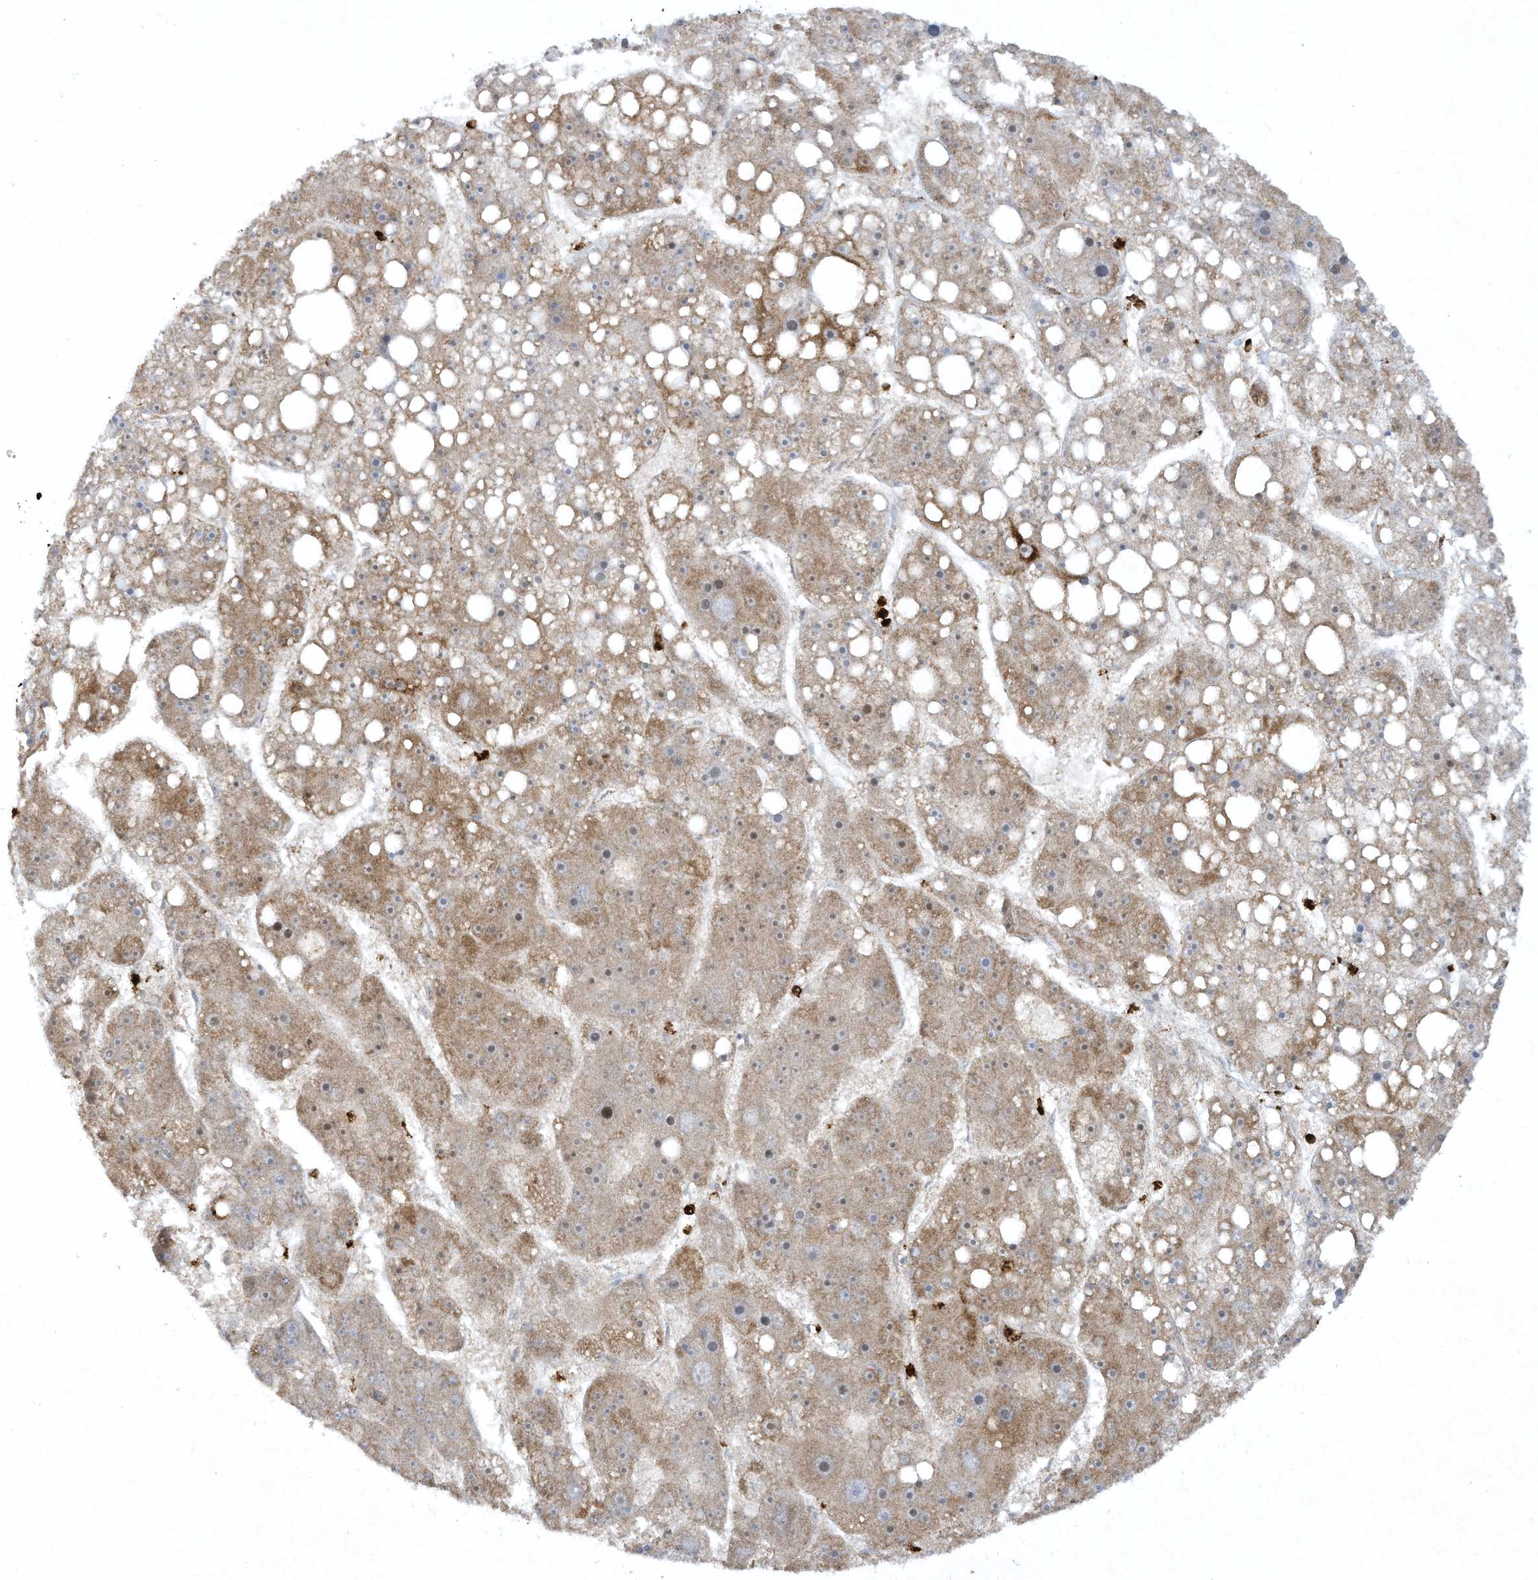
{"staining": {"intensity": "moderate", "quantity": ">75%", "location": "cytoplasmic/membranous"}, "tissue": "liver cancer", "cell_type": "Tumor cells", "image_type": "cancer", "snomed": [{"axis": "morphology", "description": "Carcinoma, Hepatocellular, NOS"}, {"axis": "topography", "description": "Liver"}], "caption": "Hepatocellular carcinoma (liver) was stained to show a protein in brown. There is medium levels of moderate cytoplasmic/membranous positivity in approximately >75% of tumor cells. (Stains: DAB (3,3'-diaminobenzidine) in brown, nuclei in blue, Microscopy: brightfield microscopy at high magnification).", "gene": "CHRNA4", "patient": {"sex": "female", "age": 61}}